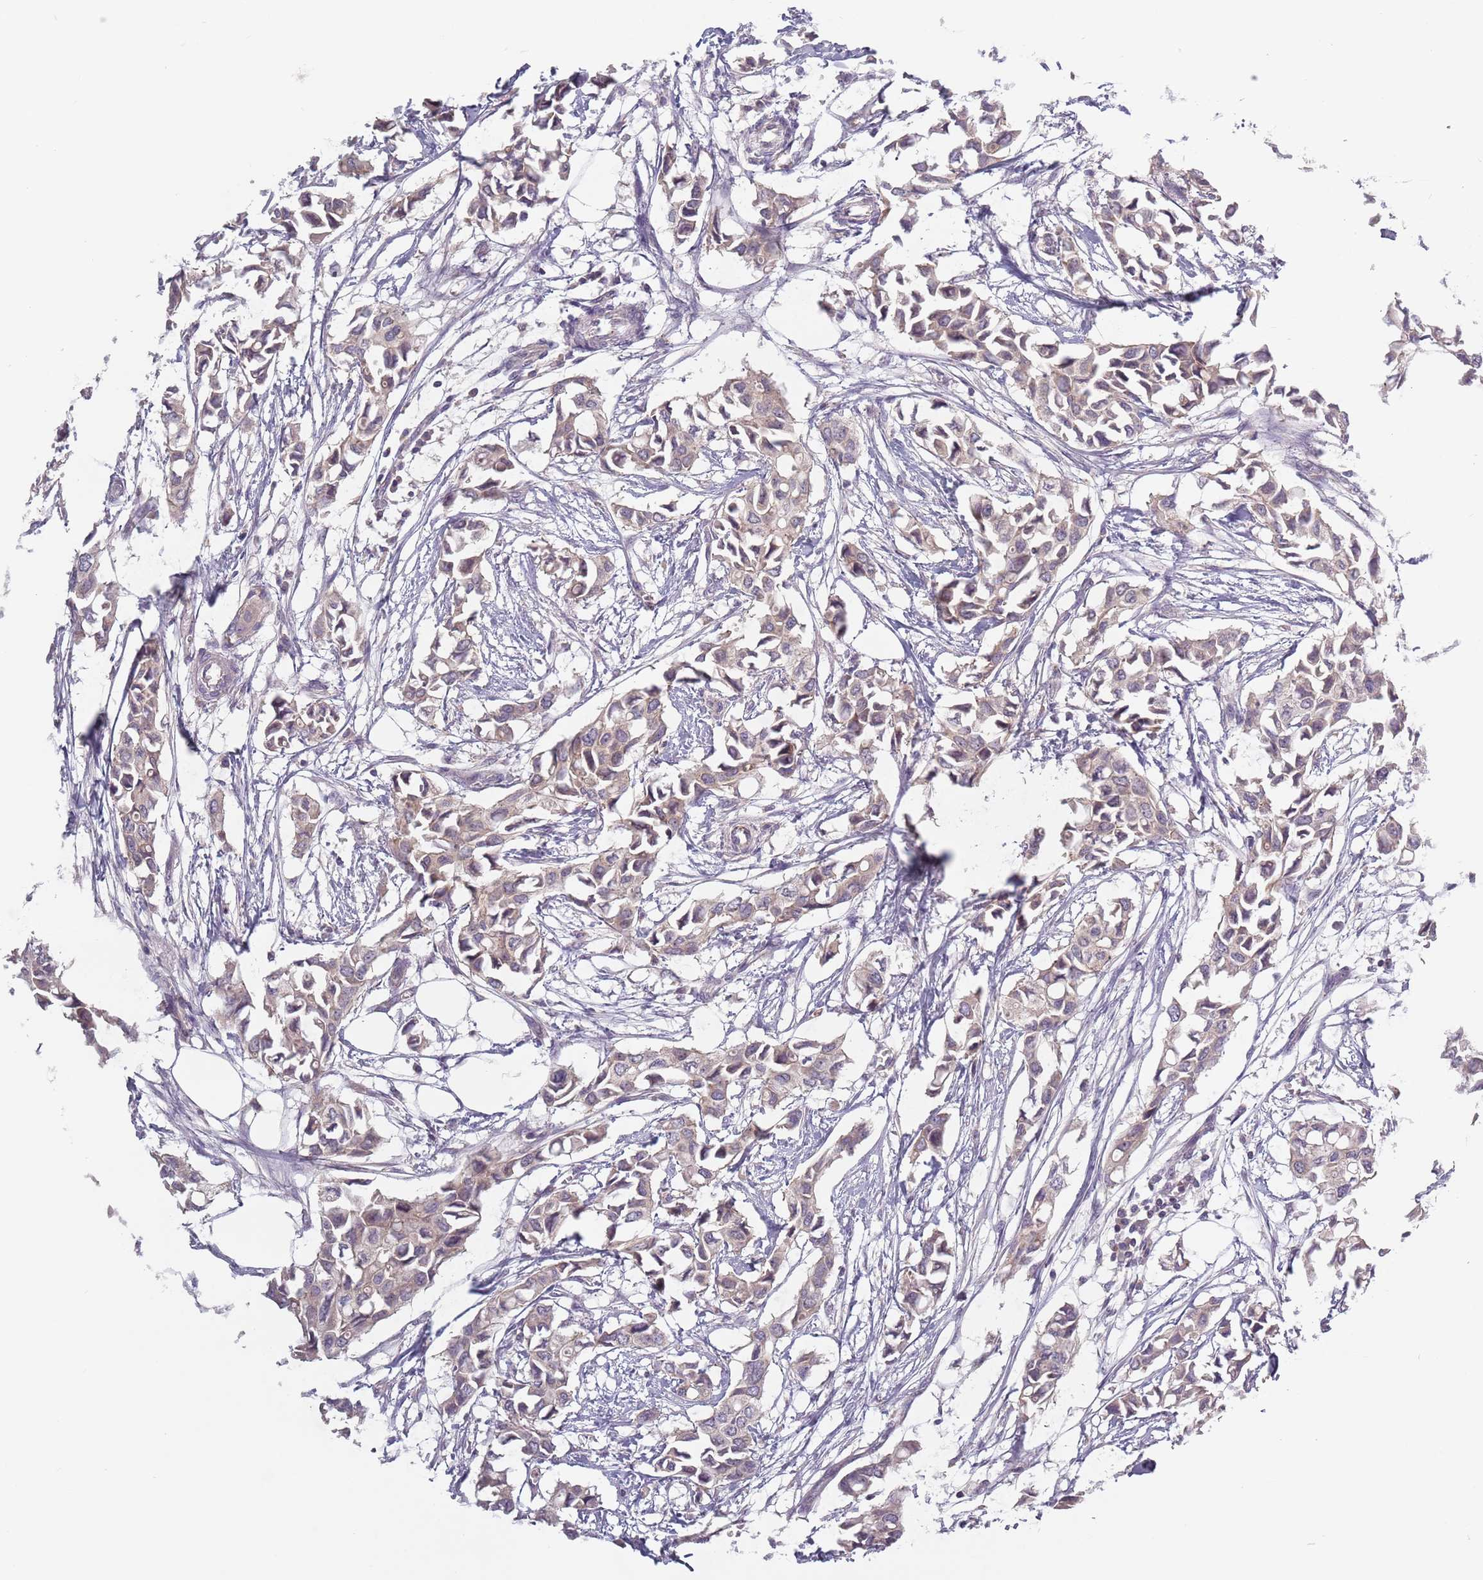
{"staining": {"intensity": "weak", "quantity": "25%-75%", "location": "cytoplasmic/membranous"}, "tissue": "breast cancer", "cell_type": "Tumor cells", "image_type": "cancer", "snomed": [{"axis": "morphology", "description": "Duct carcinoma"}, {"axis": "topography", "description": "Breast"}], "caption": "The immunohistochemical stain labels weak cytoplasmic/membranous staining in tumor cells of breast cancer (infiltrating ductal carcinoma) tissue.", "gene": "ASB13", "patient": {"sex": "female", "age": 41}}